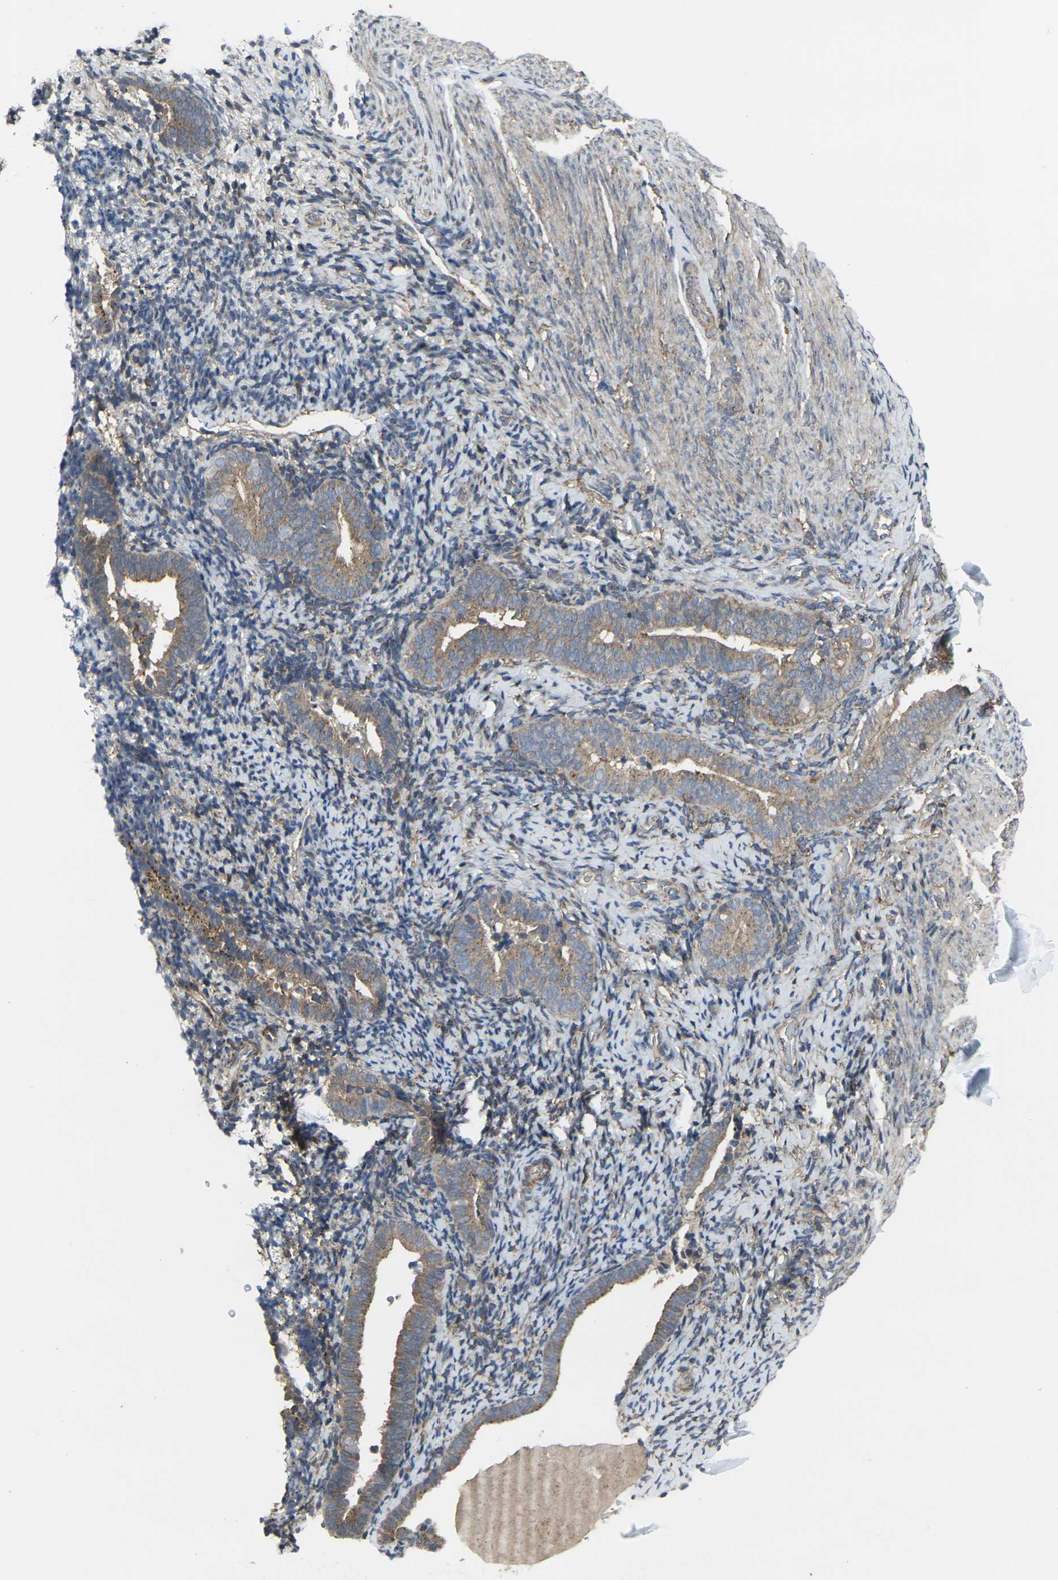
{"staining": {"intensity": "weak", "quantity": "25%-75%", "location": "cytoplasmic/membranous"}, "tissue": "endometrium", "cell_type": "Cells in endometrial stroma", "image_type": "normal", "snomed": [{"axis": "morphology", "description": "Normal tissue, NOS"}, {"axis": "topography", "description": "Endometrium"}], "caption": "Protein expression analysis of benign human endometrium reveals weak cytoplasmic/membranous expression in about 25%-75% of cells in endometrial stroma.", "gene": "PRKACB", "patient": {"sex": "female", "age": 51}}